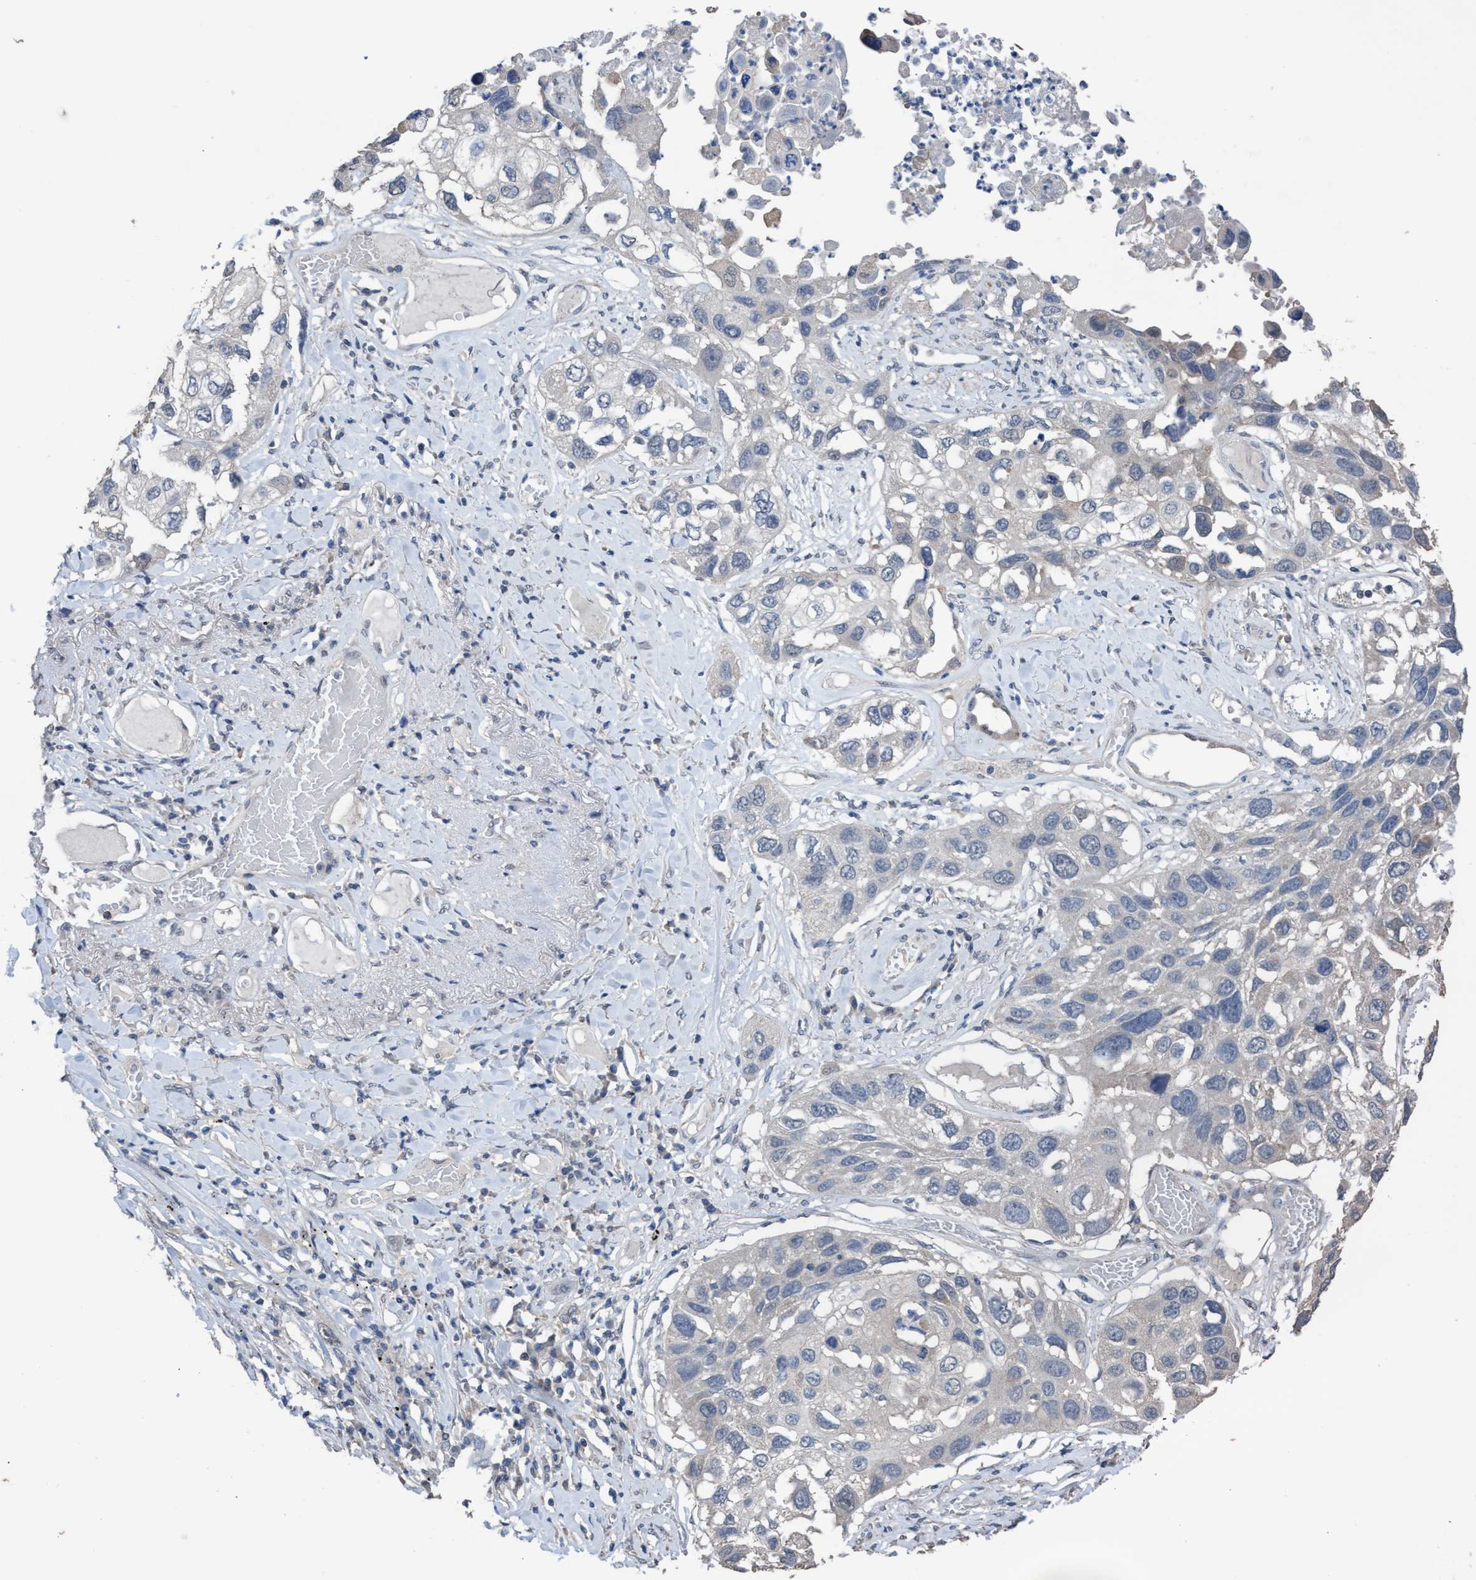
{"staining": {"intensity": "negative", "quantity": "none", "location": "none"}, "tissue": "lung cancer", "cell_type": "Tumor cells", "image_type": "cancer", "snomed": [{"axis": "morphology", "description": "Squamous cell carcinoma, NOS"}, {"axis": "topography", "description": "Lung"}], "caption": "The immunohistochemistry (IHC) image has no significant staining in tumor cells of squamous cell carcinoma (lung) tissue.", "gene": "GLOD4", "patient": {"sex": "male", "age": 71}}